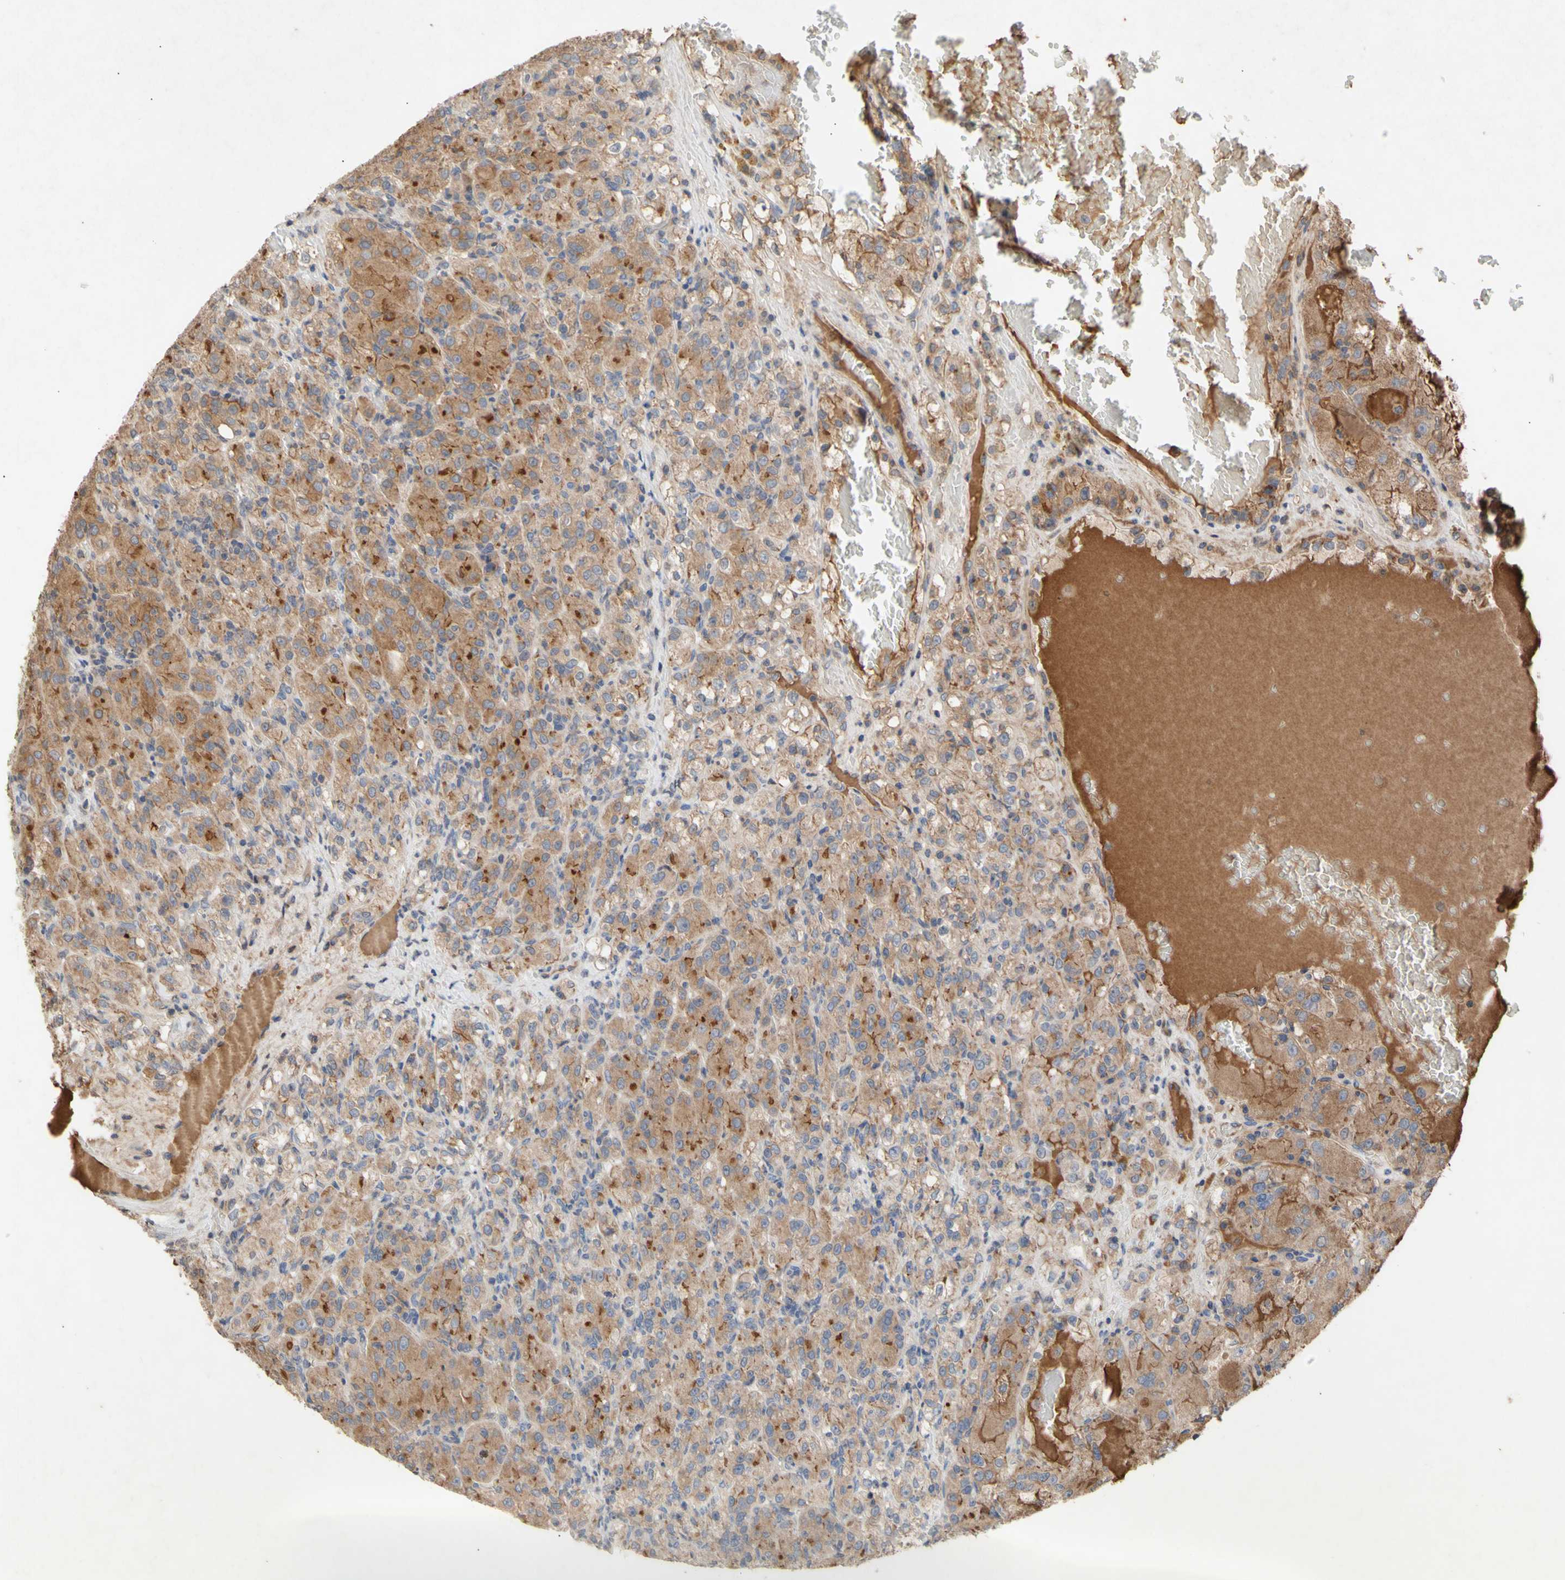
{"staining": {"intensity": "moderate", "quantity": ">75%", "location": "cytoplasmic/membranous"}, "tissue": "renal cancer", "cell_type": "Tumor cells", "image_type": "cancer", "snomed": [{"axis": "morphology", "description": "Adenocarcinoma, NOS"}, {"axis": "topography", "description": "Kidney"}], "caption": "Protein expression analysis of human renal cancer (adenocarcinoma) reveals moderate cytoplasmic/membranous positivity in approximately >75% of tumor cells.", "gene": "NECTIN3", "patient": {"sex": "male", "age": 61}}